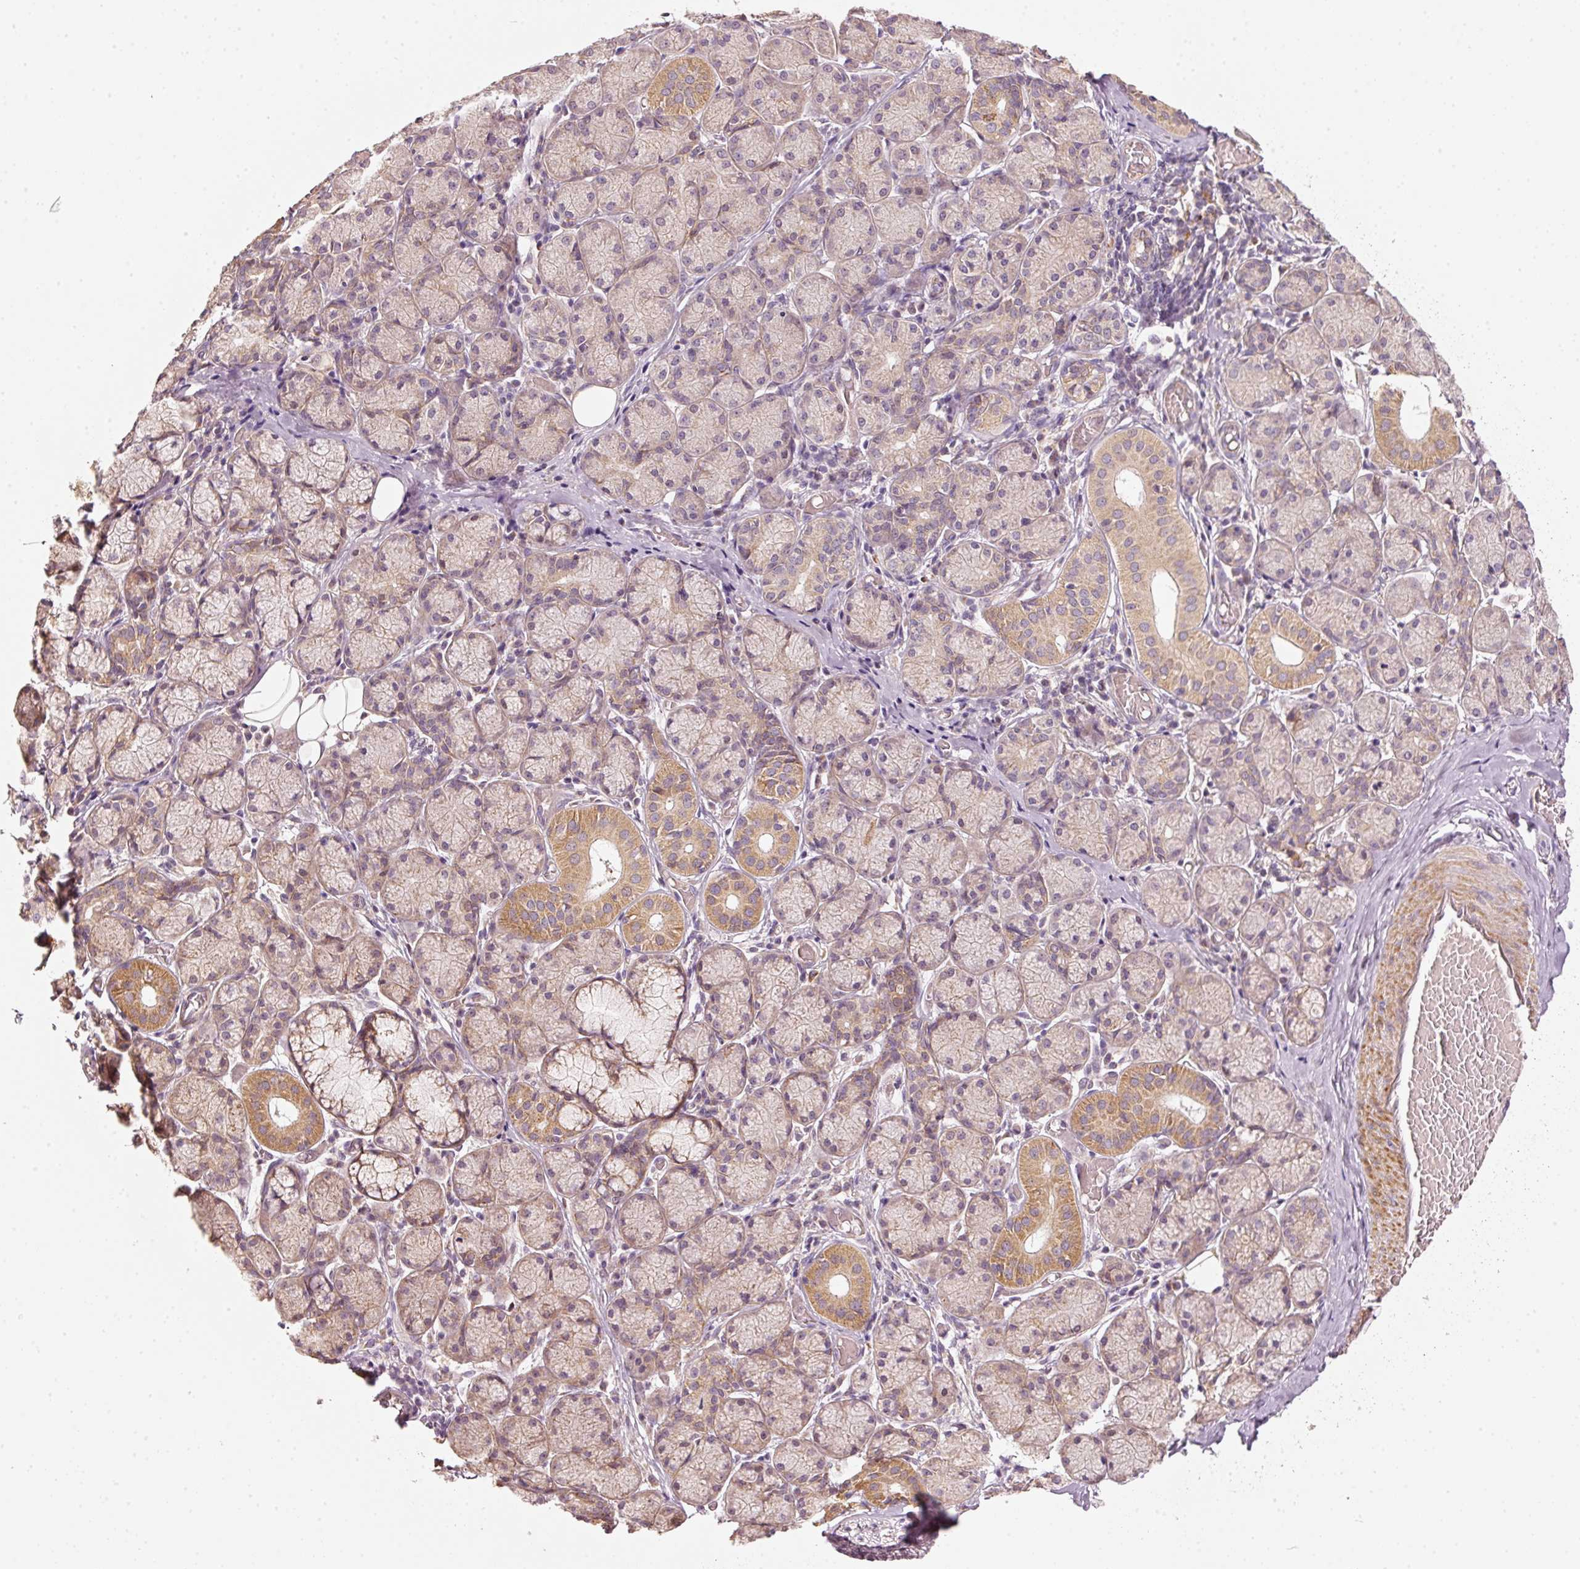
{"staining": {"intensity": "negative", "quantity": "none", "location": "none"}, "tissue": "adipose tissue", "cell_type": "Adipocytes", "image_type": "normal", "snomed": [{"axis": "morphology", "description": "Normal tissue, NOS"}, {"axis": "topography", "description": "Salivary gland"}, {"axis": "topography", "description": "Peripheral nerve tissue"}], "caption": "A photomicrograph of adipose tissue stained for a protein displays no brown staining in adipocytes.", "gene": "ARHGAP22", "patient": {"sex": "female", "age": 24}}